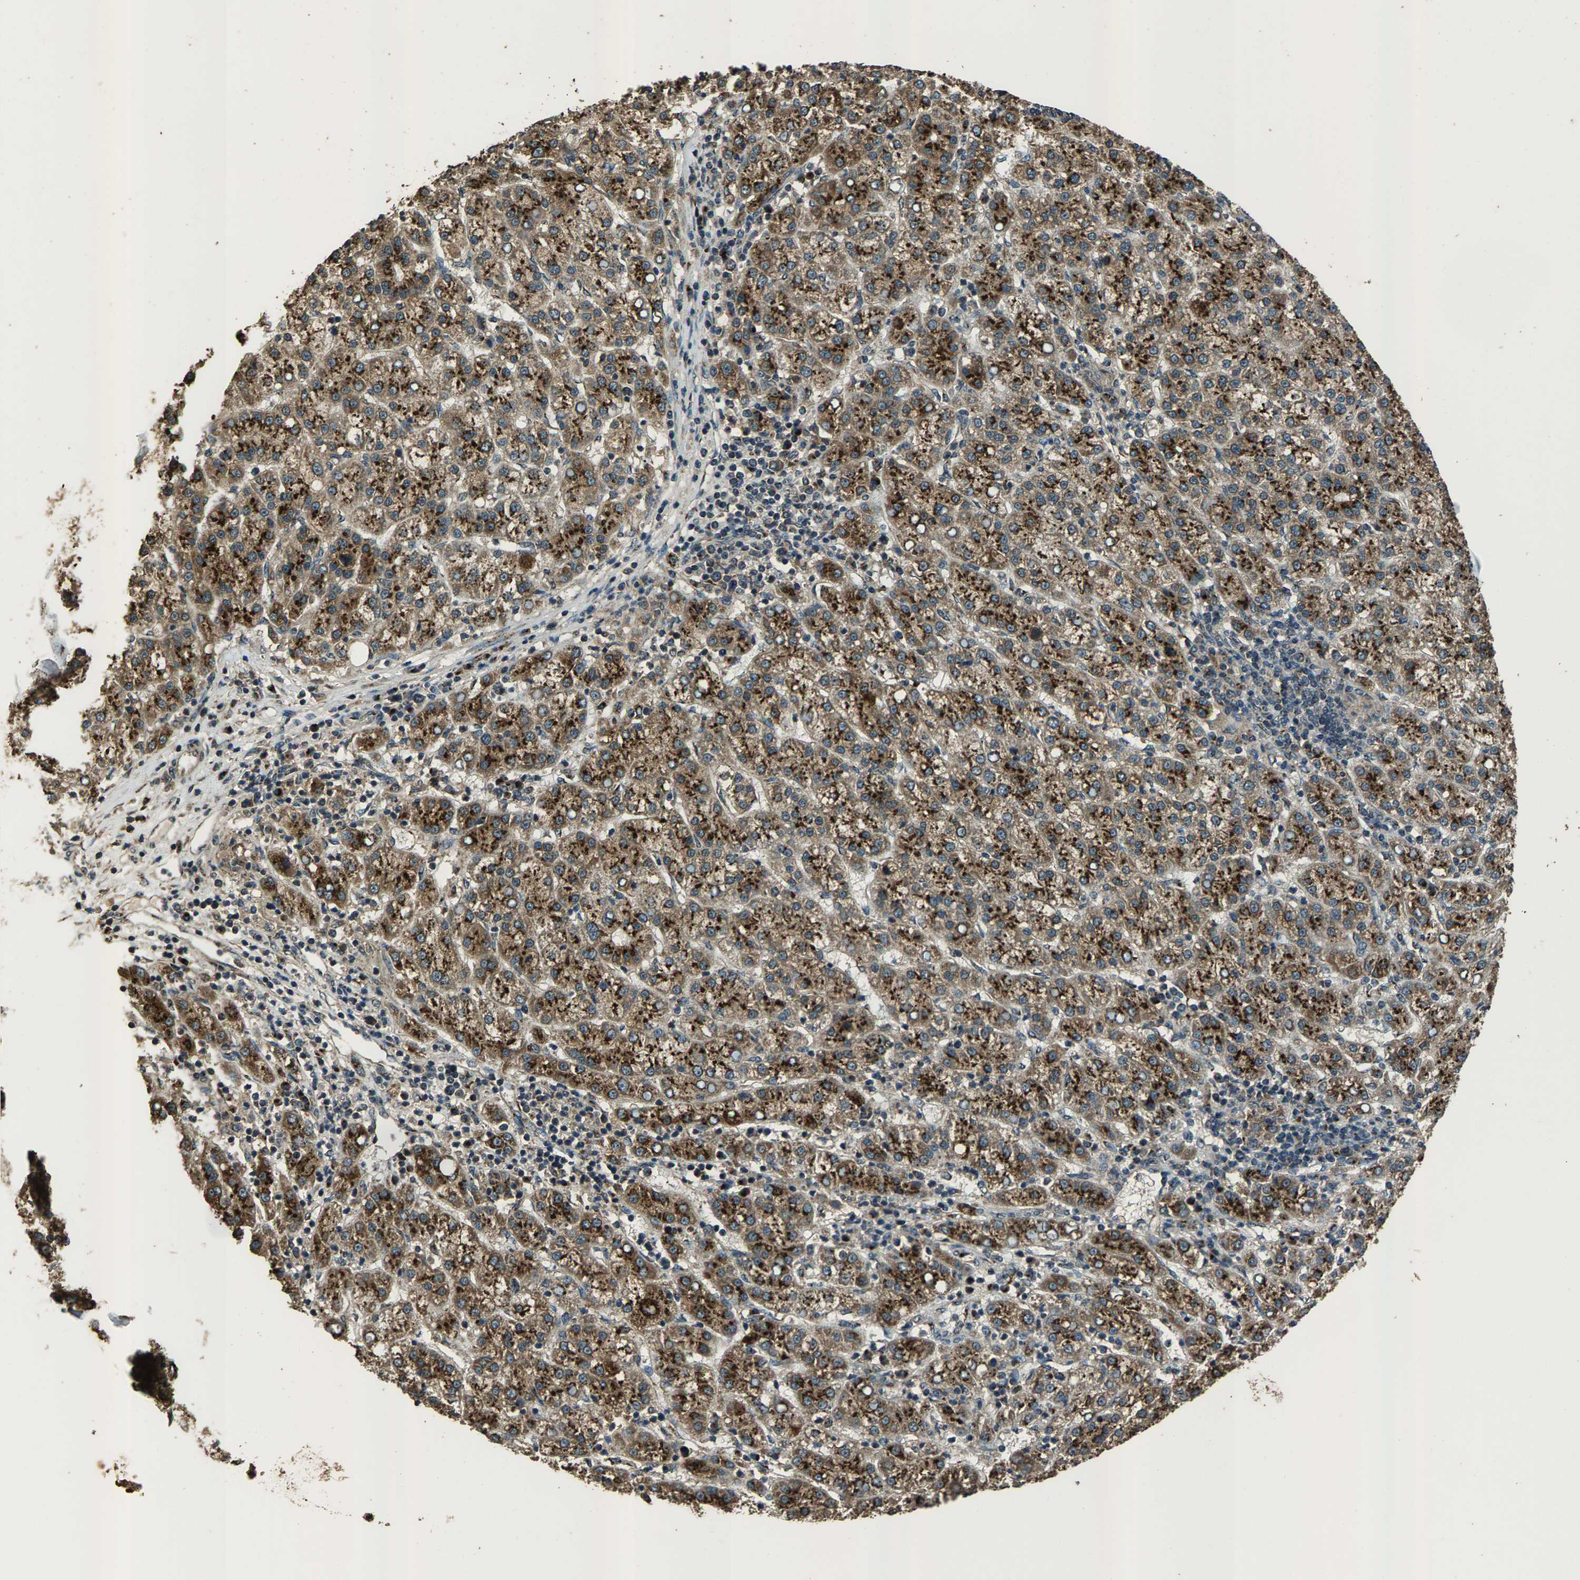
{"staining": {"intensity": "strong", "quantity": ">75%", "location": "cytoplasmic/membranous"}, "tissue": "liver cancer", "cell_type": "Tumor cells", "image_type": "cancer", "snomed": [{"axis": "morphology", "description": "Carcinoma, Hepatocellular, NOS"}, {"axis": "topography", "description": "Liver"}], "caption": "Liver hepatocellular carcinoma stained for a protein shows strong cytoplasmic/membranous positivity in tumor cells.", "gene": "SLC38A10", "patient": {"sex": "female", "age": 58}}